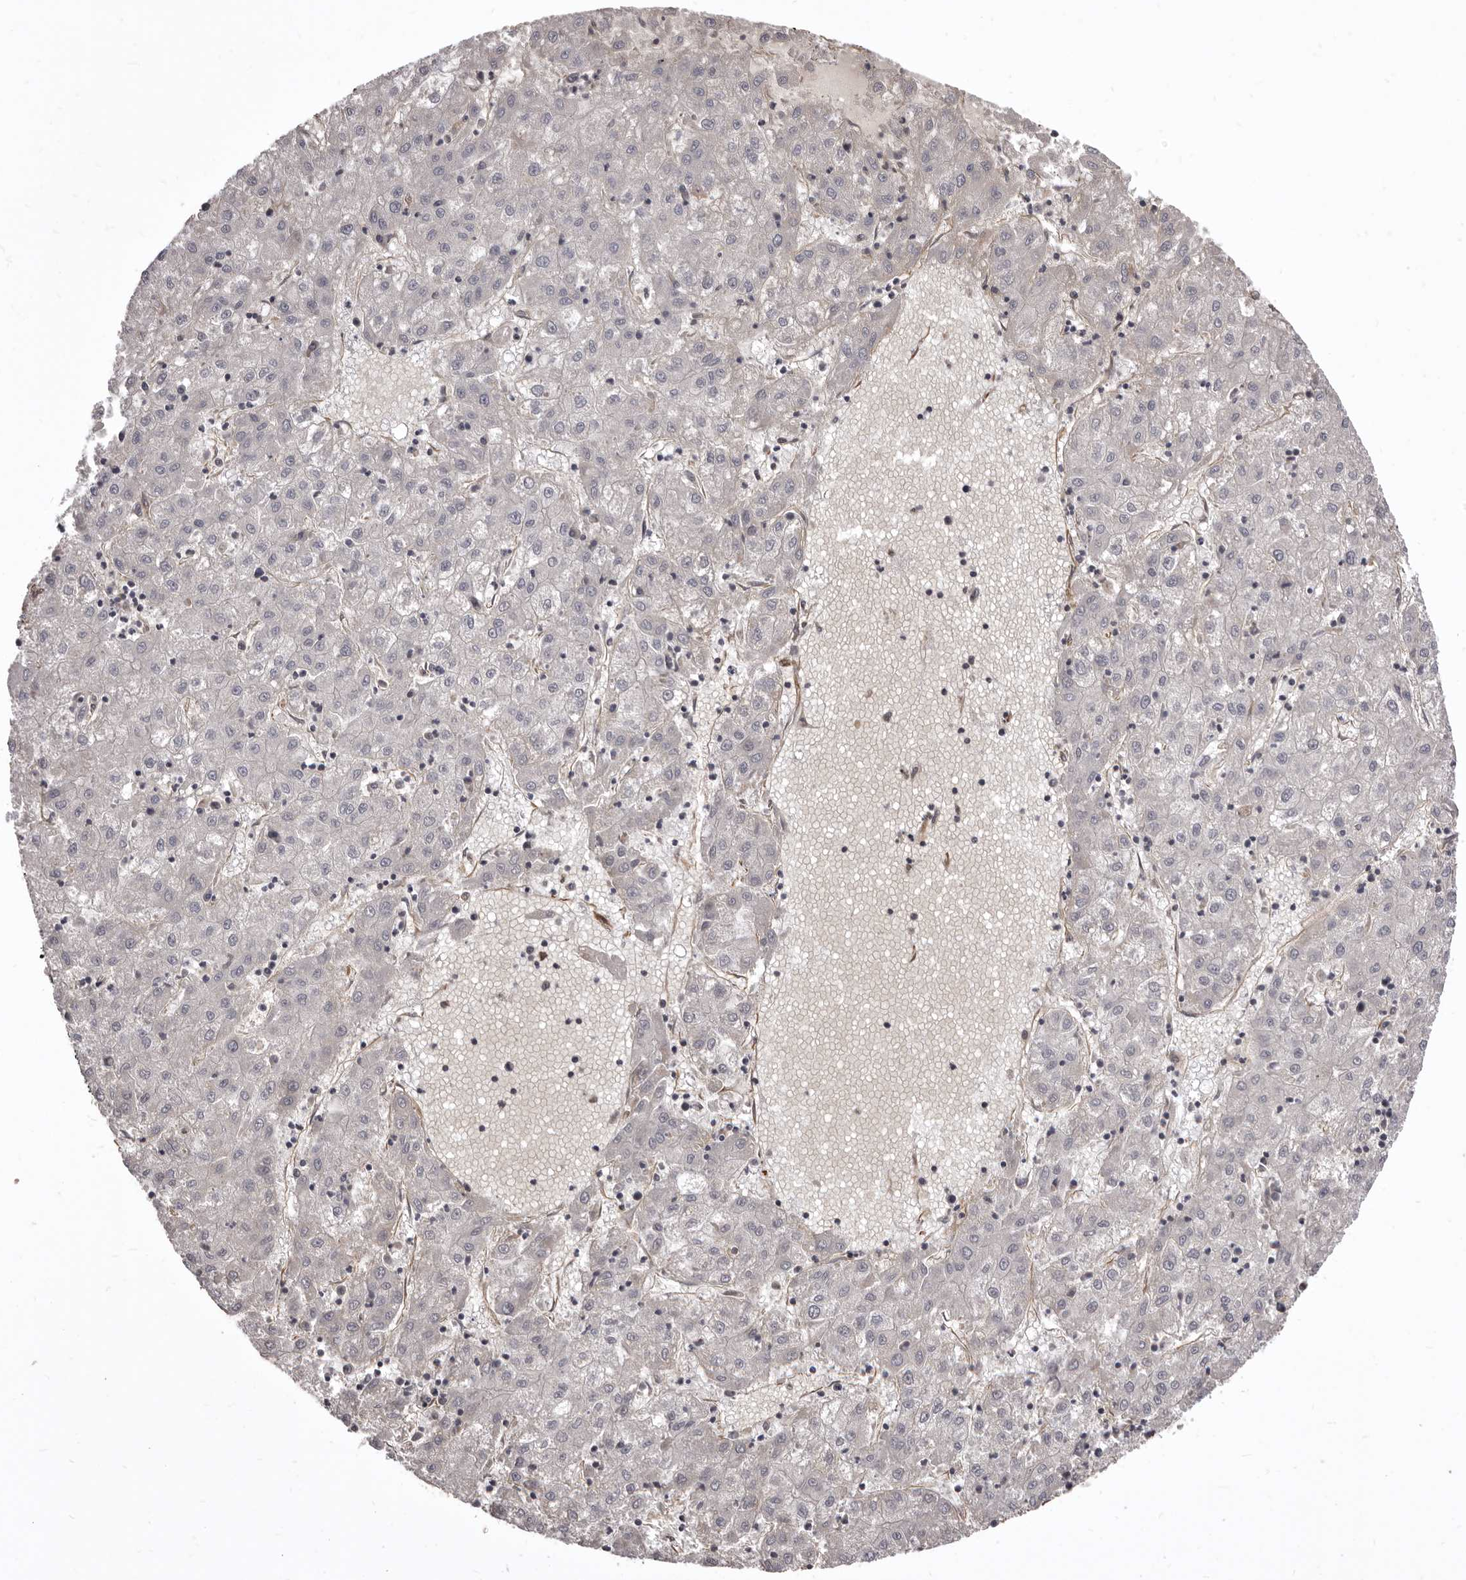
{"staining": {"intensity": "negative", "quantity": "none", "location": "none"}, "tissue": "liver cancer", "cell_type": "Tumor cells", "image_type": "cancer", "snomed": [{"axis": "morphology", "description": "Carcinoma, Hepatocellular, NOS"}, {"axis": "topography", "description": "Liver"}], "caption": "High magnification brightfield microscopy of liver hepatocellular carcinoma stained with DAB (3,3'-diaminobenzidine) (brown) and counterstained with hematoxylin (blue): tumor cells show no significant positivity.", "gene": "MTURN", "patient": {"sex": "male", "age": 72}}